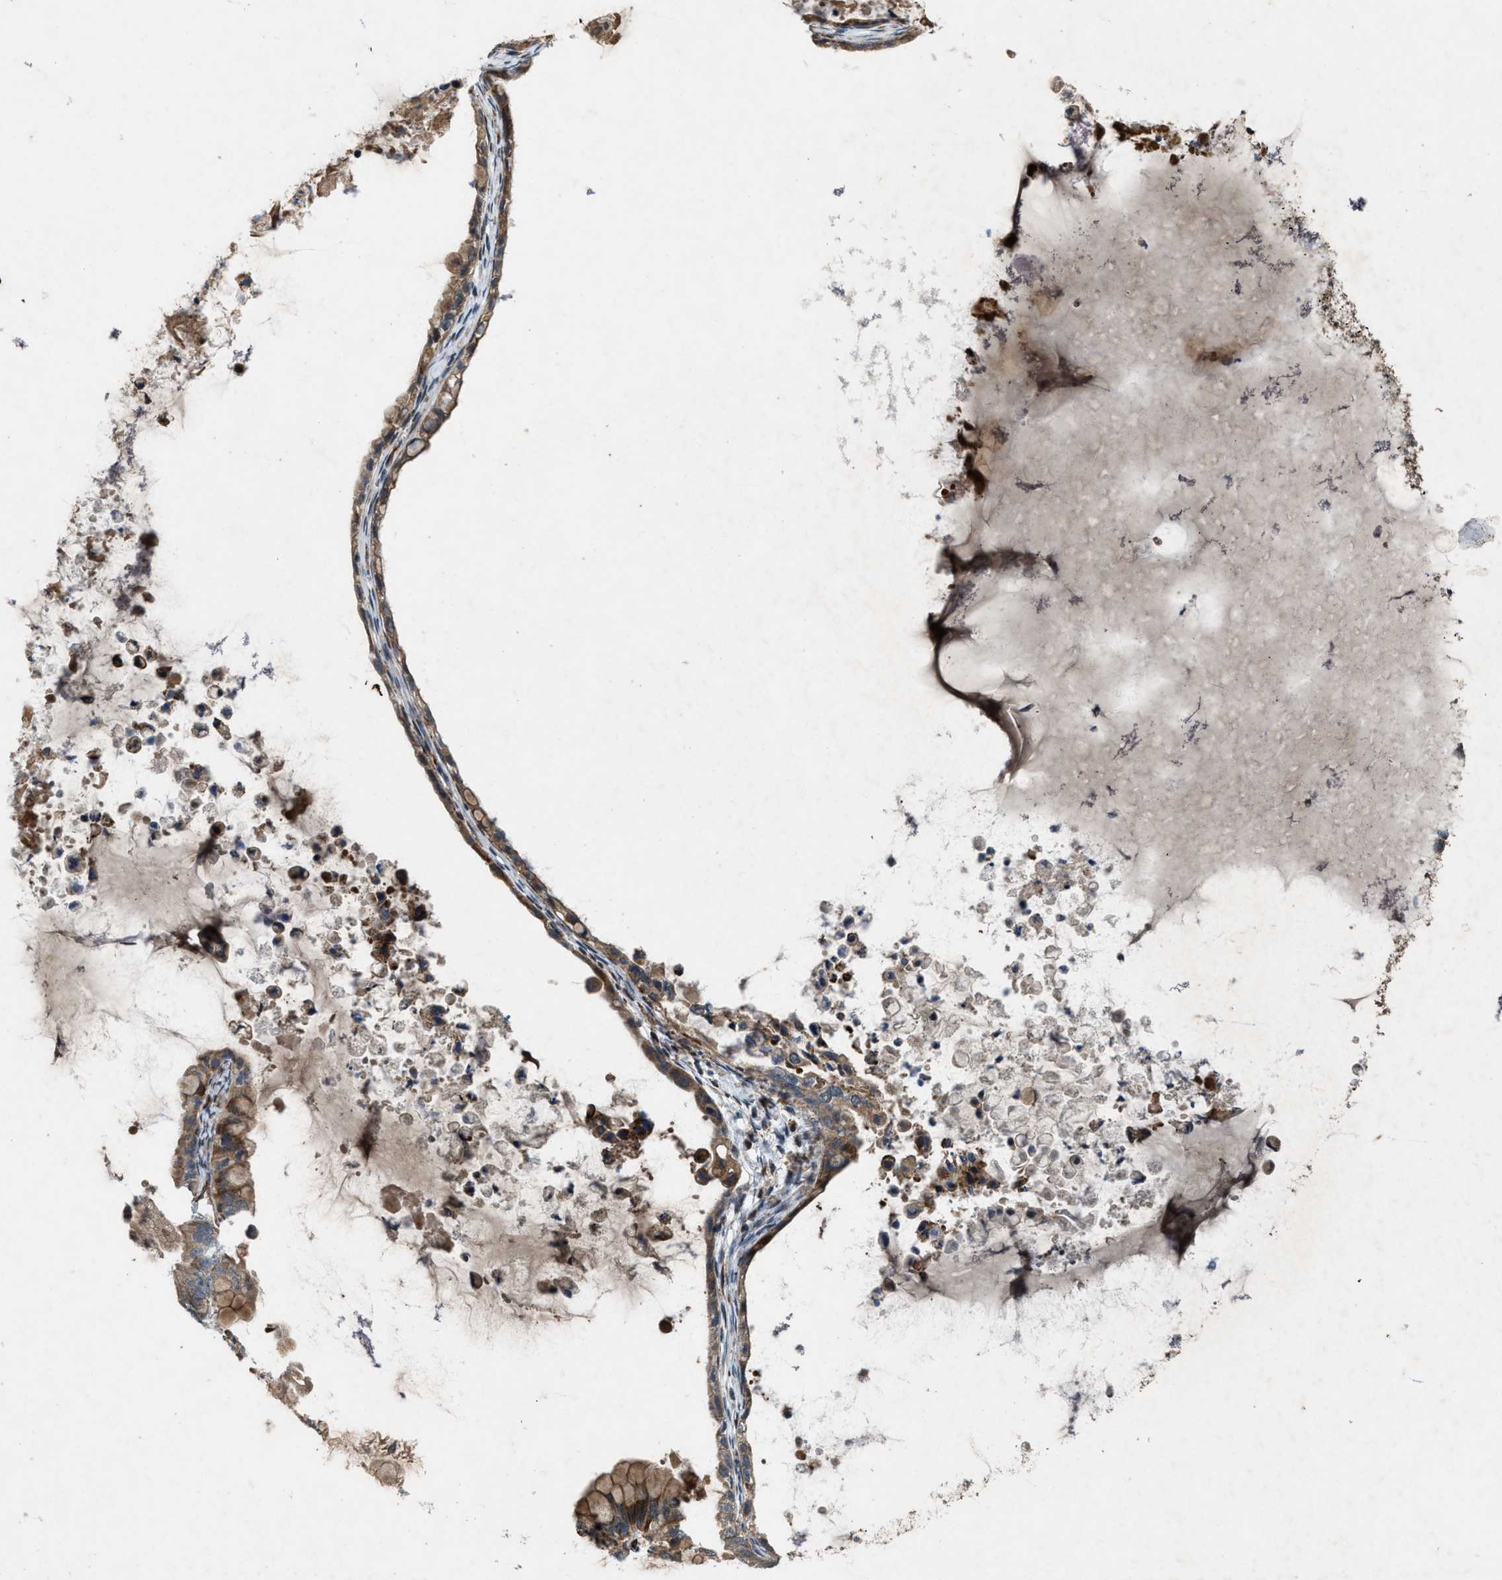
{"staining": {"intensity": "moderate", "quantity": ">75%", "location": "cytoplasmic/membranous"}, "tissue": "ovarian cancer", "cell_type": "Tumor cells", "image_type": "cancer", "snomed": [{"axis": "morphology", "description": "Cystadenocarcinoma, mucinous, NOS"}, {"axis": "topography", "description": "Ovary"}], "caption": "Approximately >75% of tumor cells in human ovarian mucinous cystadenocarcinoma exhibit moderate cytoplasmic/membranous protein staining as visualized by brown immunohistochemical staining.", "gene": "LRRC72", "patient": {"sex": "female", "age": 80}}